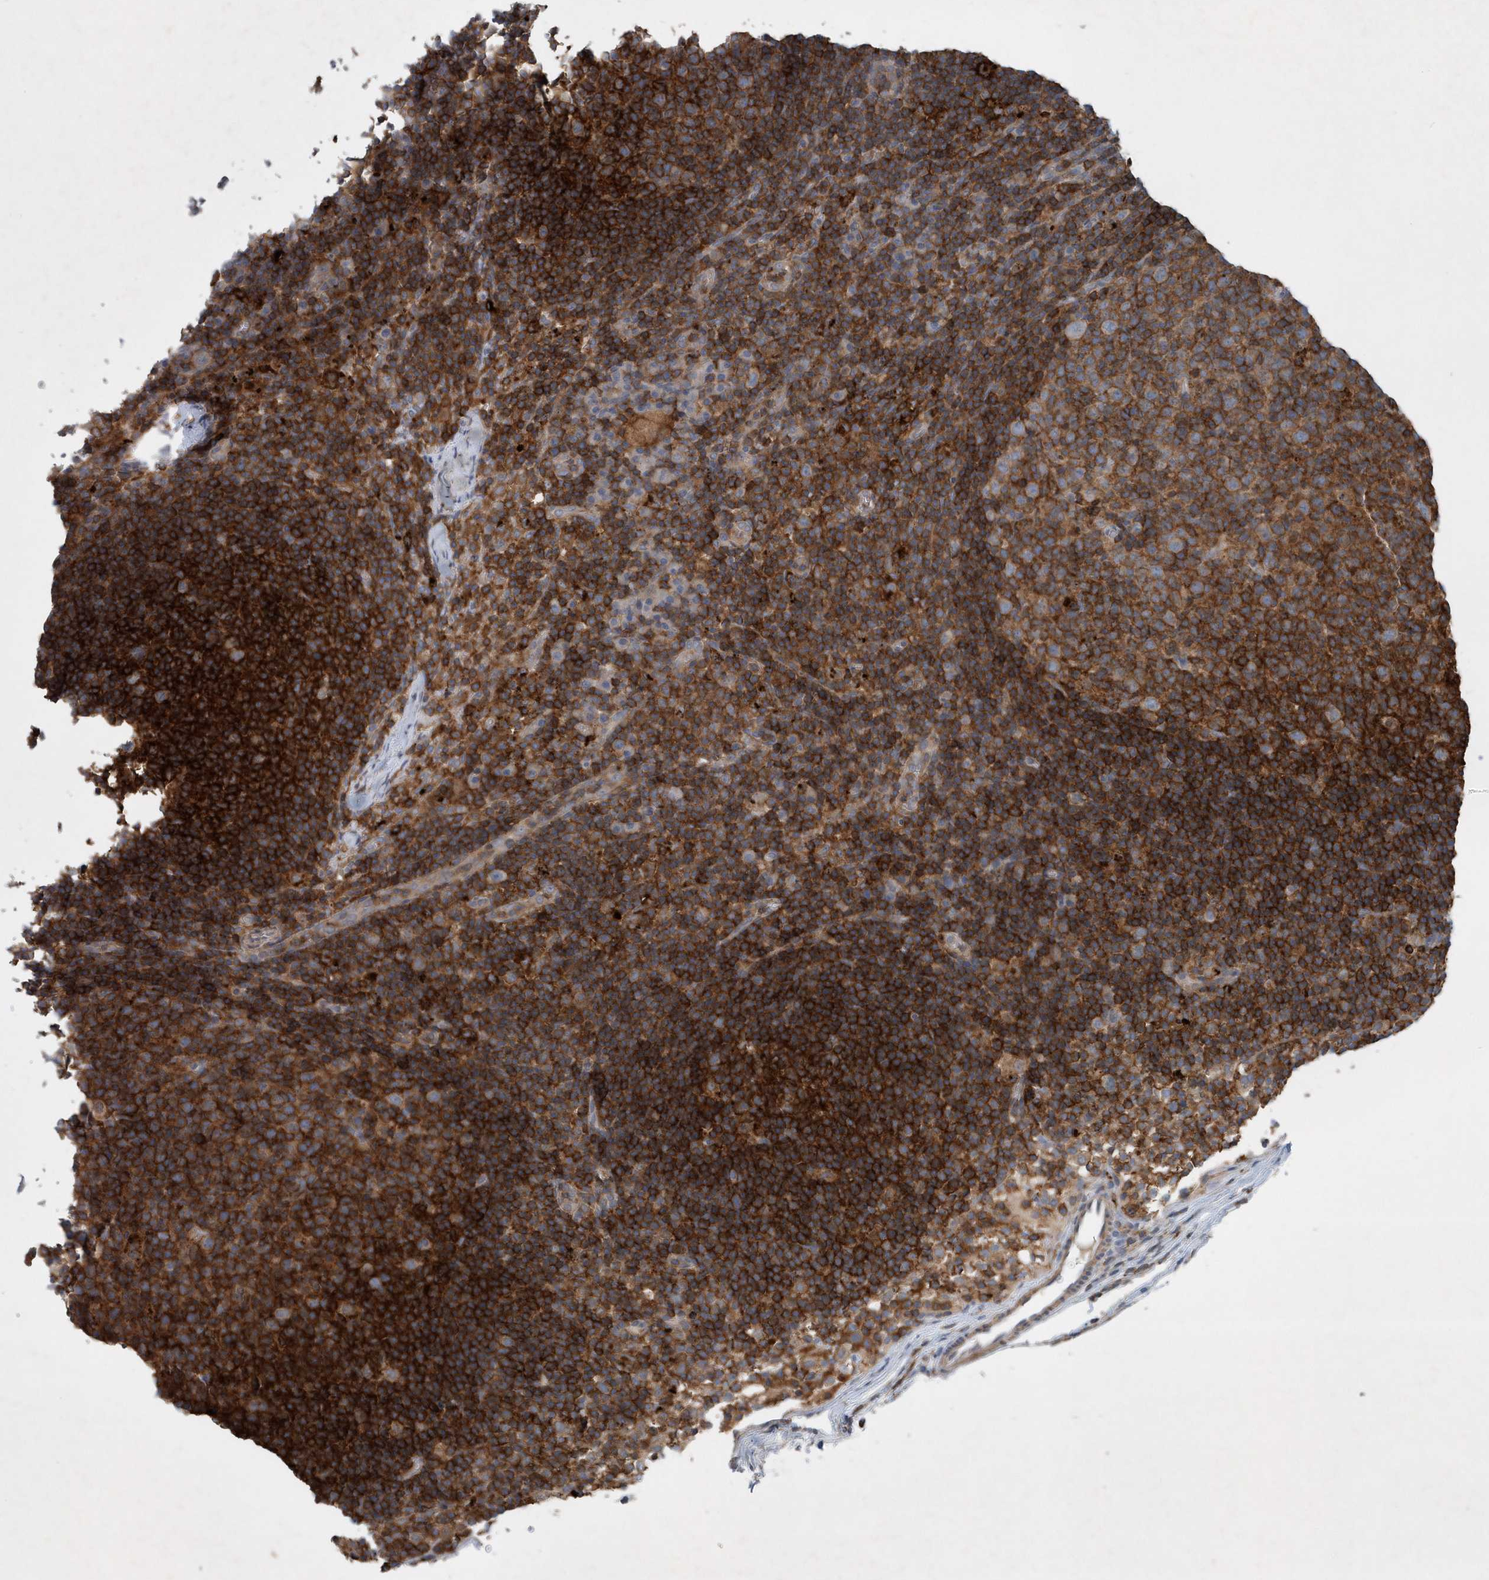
{"staining": {"intensity": "moderate", "quantity": "25%-75%", "location": "cytoplasmic/membranous"}, "tissue": "lymph node", "cell_type": "Germinal center cells", "image_type": "normal", "snomed": [{"axis": "morphology", "description": "Normal tissue, NOS"}, {"axis": "morphology", "description": "Inflammation, NOS"}, {"axis": "topography", "description": "Lymph node"}], "caption": "Protein expression analysis of unremarkable lymph node demonstrates moderate cytoplasmic/membranous staining in approximately 25%-75% of germinal center cells. Using DAB (3,3'-diaminobenzidine) (brown) and hematoxylin (blue) stains, captured at high magnification using brightfield microscopy.", "gene": "P2RY10", "patient": {"sex": "male", "age": 55}}